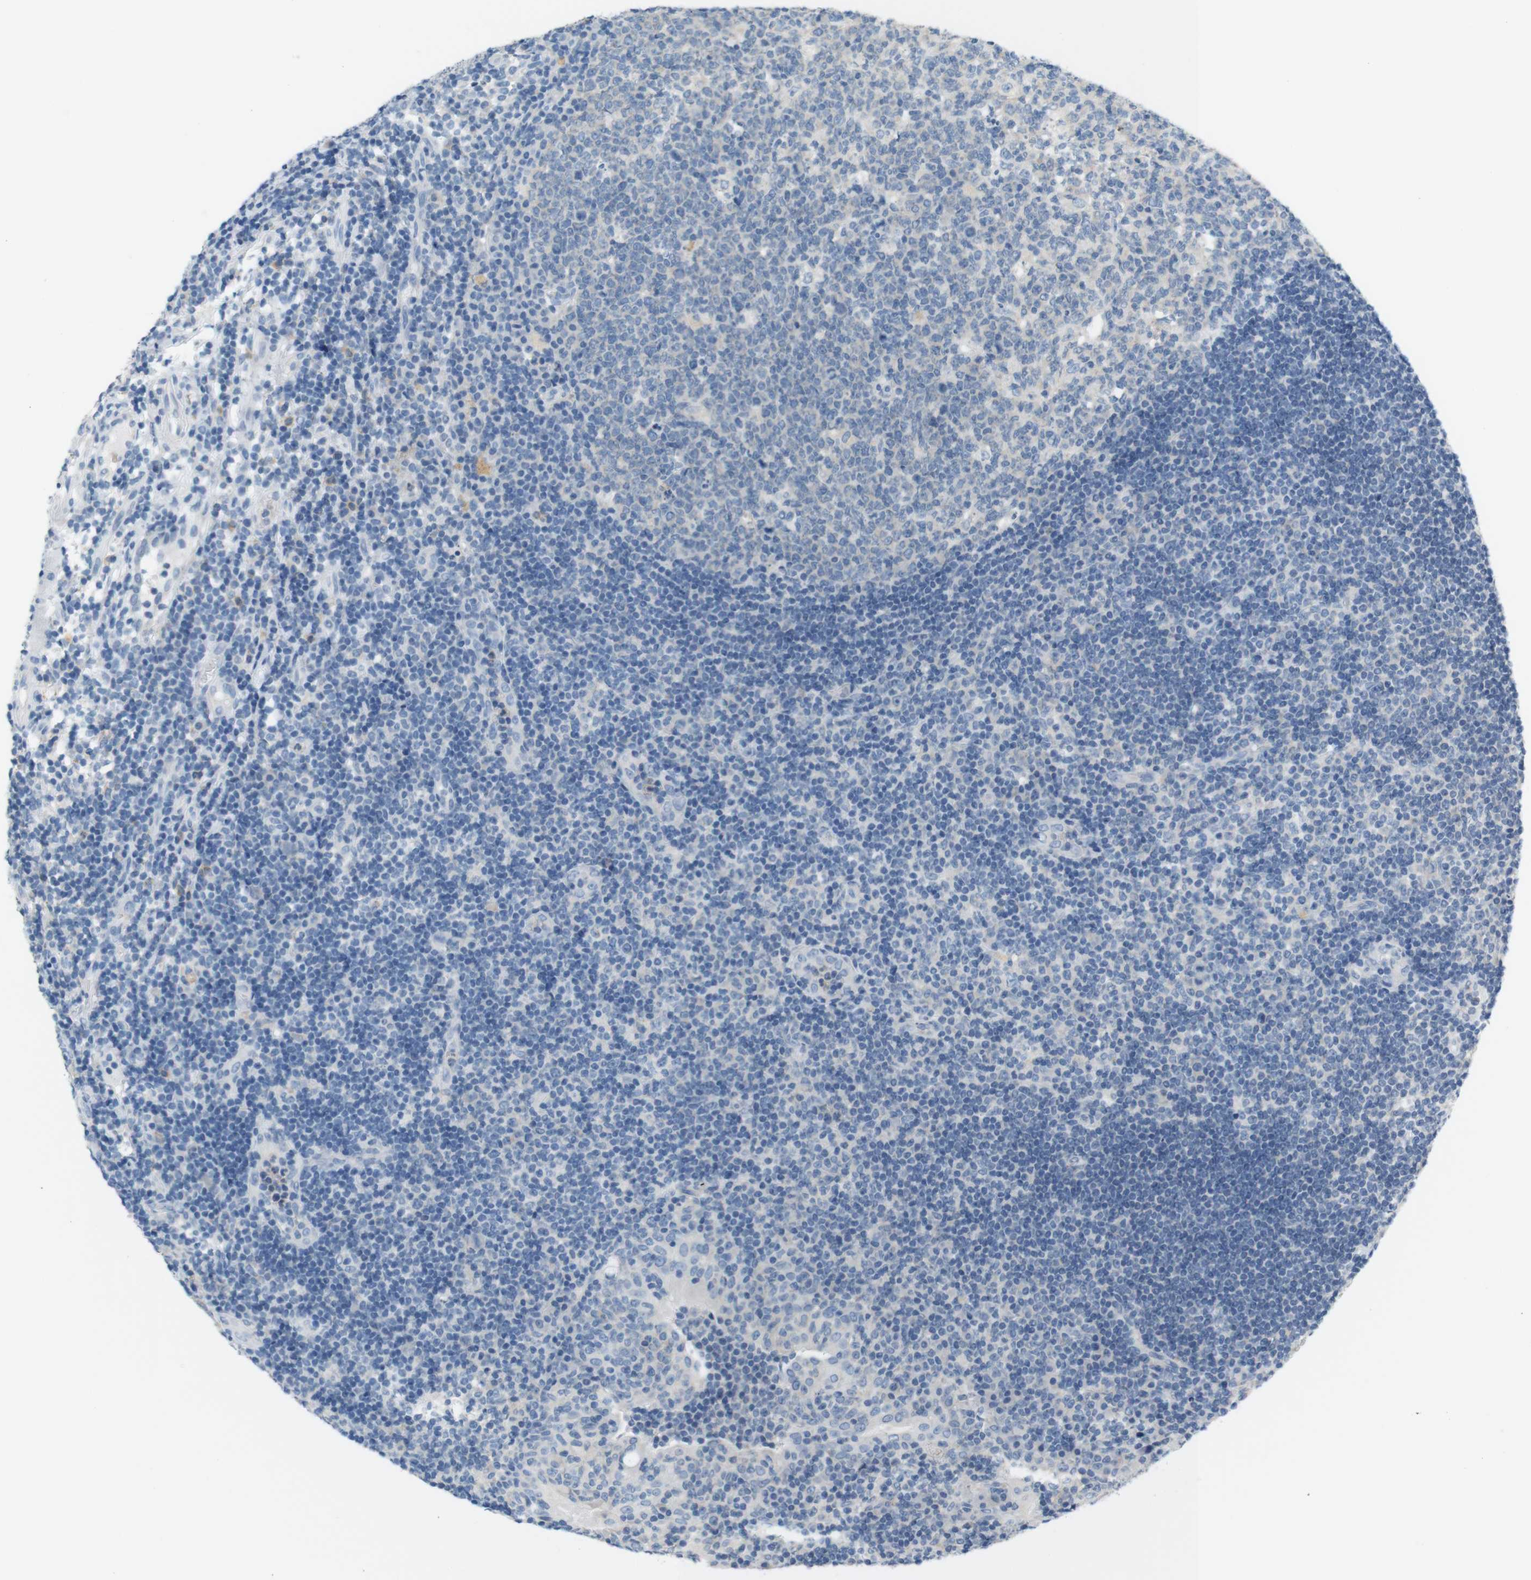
{"staining": {"intensity": "negative", "quantity": "none", "location": "none"}, "tissue": "tonsil", "cell_type": "Germinal center cells", "image_type": "normal", "snomed": [{"axis": "morphology", "description": "Normal tissue, NOS"}, {"axis": "topography", "description": "Tonsil"}], "caption": "A high-resolution image shows IHC staining of normal tonsil, which displays no significant positivity in germinal center cells.", "gene": "LRRK2", "patient": {"sex": "female", "age": 40}}